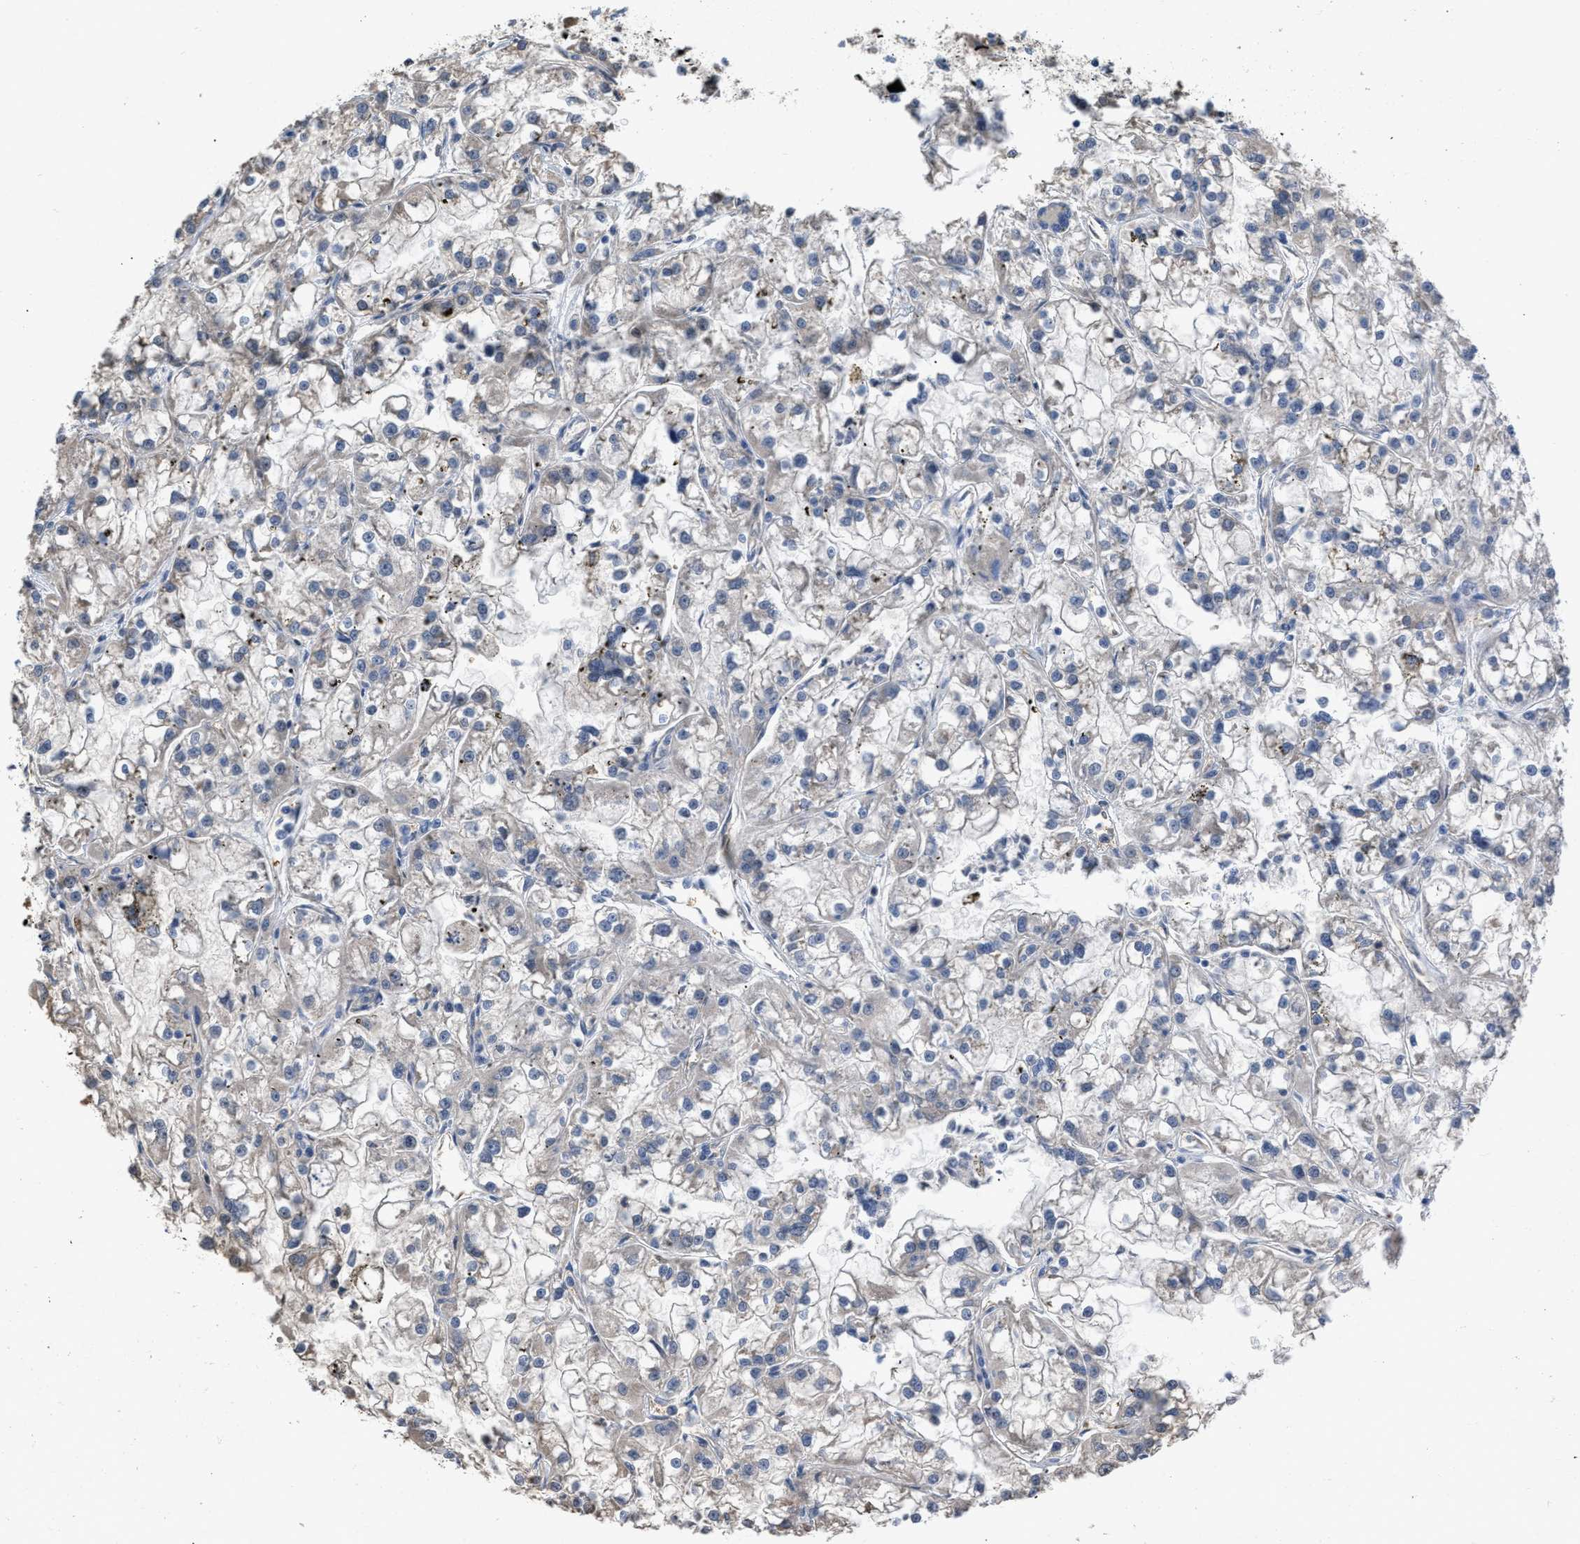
{"staining": {"intensity": "negative", "quantity": "none", "location": "none"}, "tissue": "renal cancer", "cell_type": "Tumor cells", "image_type": "cancer", "snomed": [{"axis": "morphology", "description": "Adenocarcinoma, NOS"}, {"axis": "topography", "description": "Kidney"}], "caption": "This is a image of IHC staining of renal cancer, which shows no positivity in tumor cells.", "gene": "SLC4A11", "patient": {"sex": "female", "age": 52}}